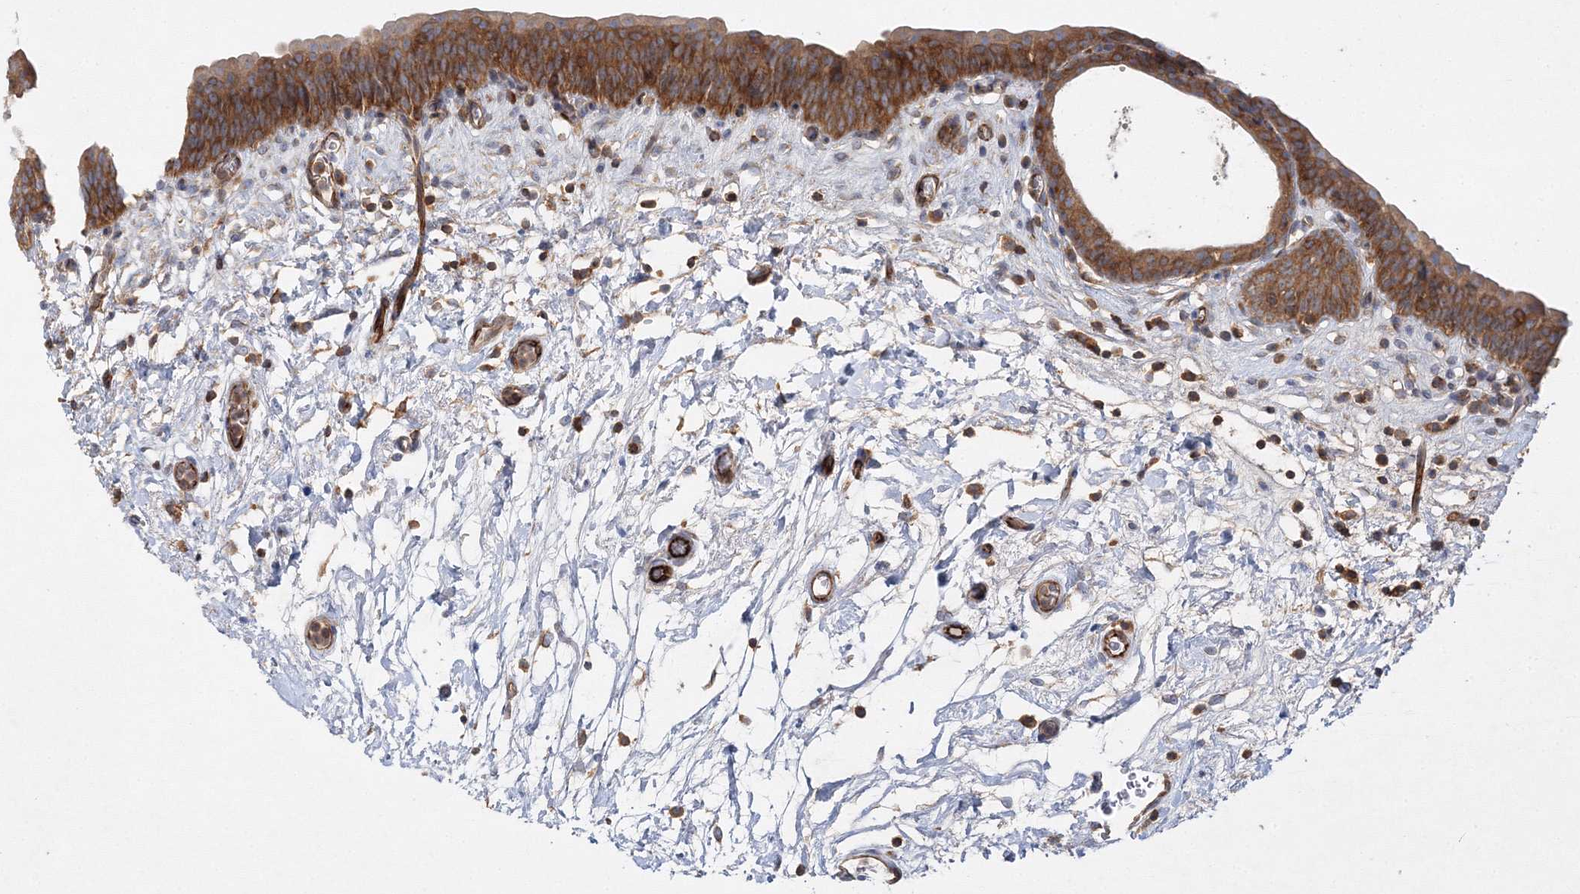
{"staining": {"intensity": "strong", "quantity": ">75%", "location": "cytoplasmic/membranous"}, "tissue": "urinary bladder", "cell_type": "Urothelial cells", "image_type": "normal", "snomed": [{"axis": "morphology", "description": "Normal tissue, NOS"}, {"axis": "topography", "description": "Urinary bladder"}], "caption": "An immunohistochemistry photomicrograph of benign tissue is shown. Protein staining in brown labels strong cytoplasmic/membranous positivity in urinary bladder within urothelial cells.", "gene": "WDR37", "patient": {"sex": "male", "age": 83}}